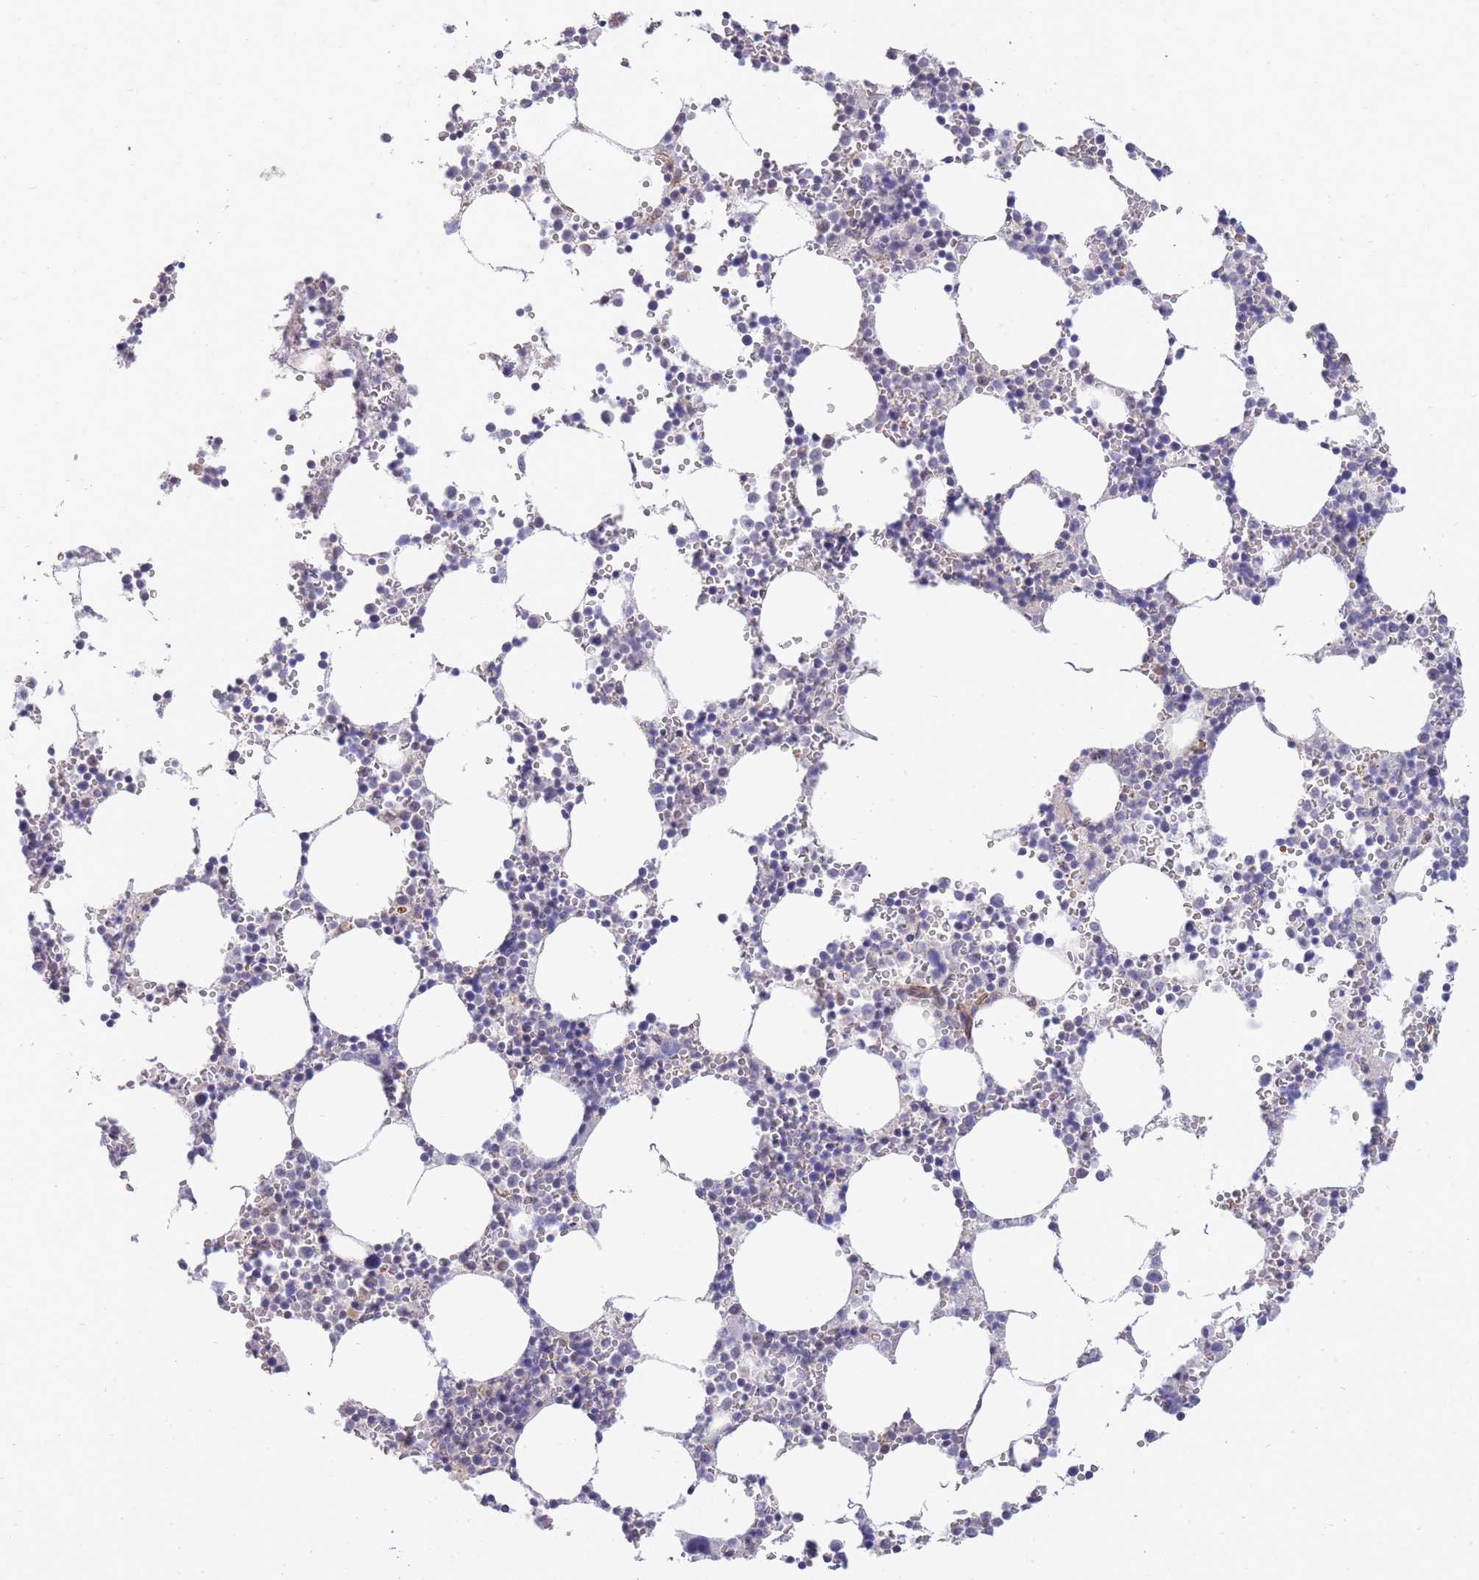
{"staining": {"intensity": "negative", "quantity": "none", "location": "none"}, "tissue": "bone marrow", "cell_type": "Hematopoietic cells", "image_type": "normal", "snomed": [{"axis": "morphology", "description": "Normal tissue, NOS"}, {"axis": "topography", "description": "Bone marrow"}], "caption": "Immunohistochemistry (IHC) image of normal human bone marrow stained for a protein (brown), which reveals no expression in hematopoietic cells. Nuclei are stained in blue.", "gene": "C19orf25", "patient": {"sex": "female", "age": 64}}